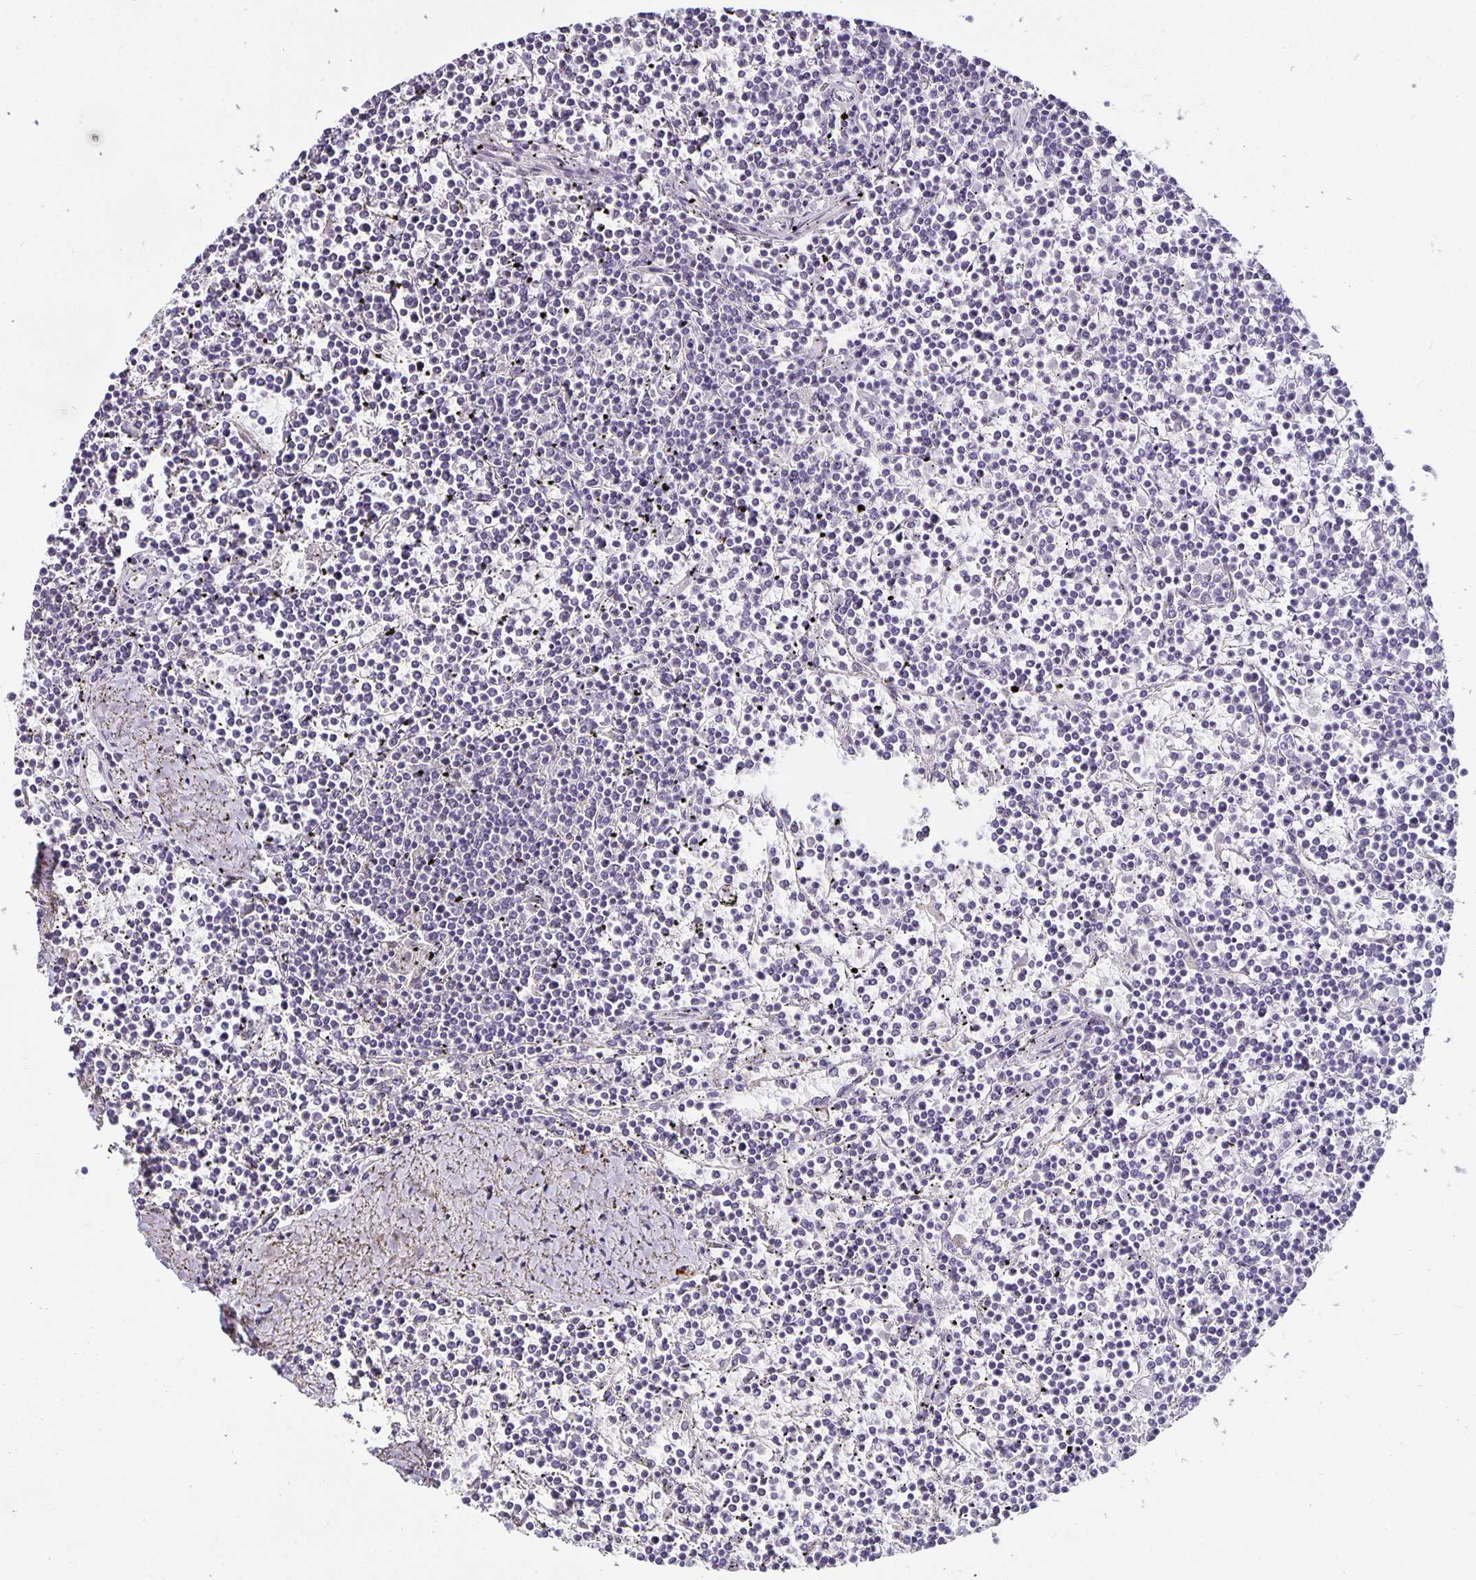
{"staining": {"intensity": "negative", "quantity": "none", "location": "none"}, "tissue": "lymphoma", "cell_type": "Tumor cells", "image_type": "cancer", "snomed": [{"axis": "morphology", "description": "Malignant lymphoma, non-Hodgkin's type, Low grade"}, {"axis": "topography", "description": "Spleen"}], "caption": "DAB (3,3'-diaminobenzidine) immunohistochemical staining of human lymphoma exhibits no significant expression in tumor cells. (DAB immunohistochemistry, high magnification).", "gene": "CA12", "patient": {"sex": "female", "age": 19}}